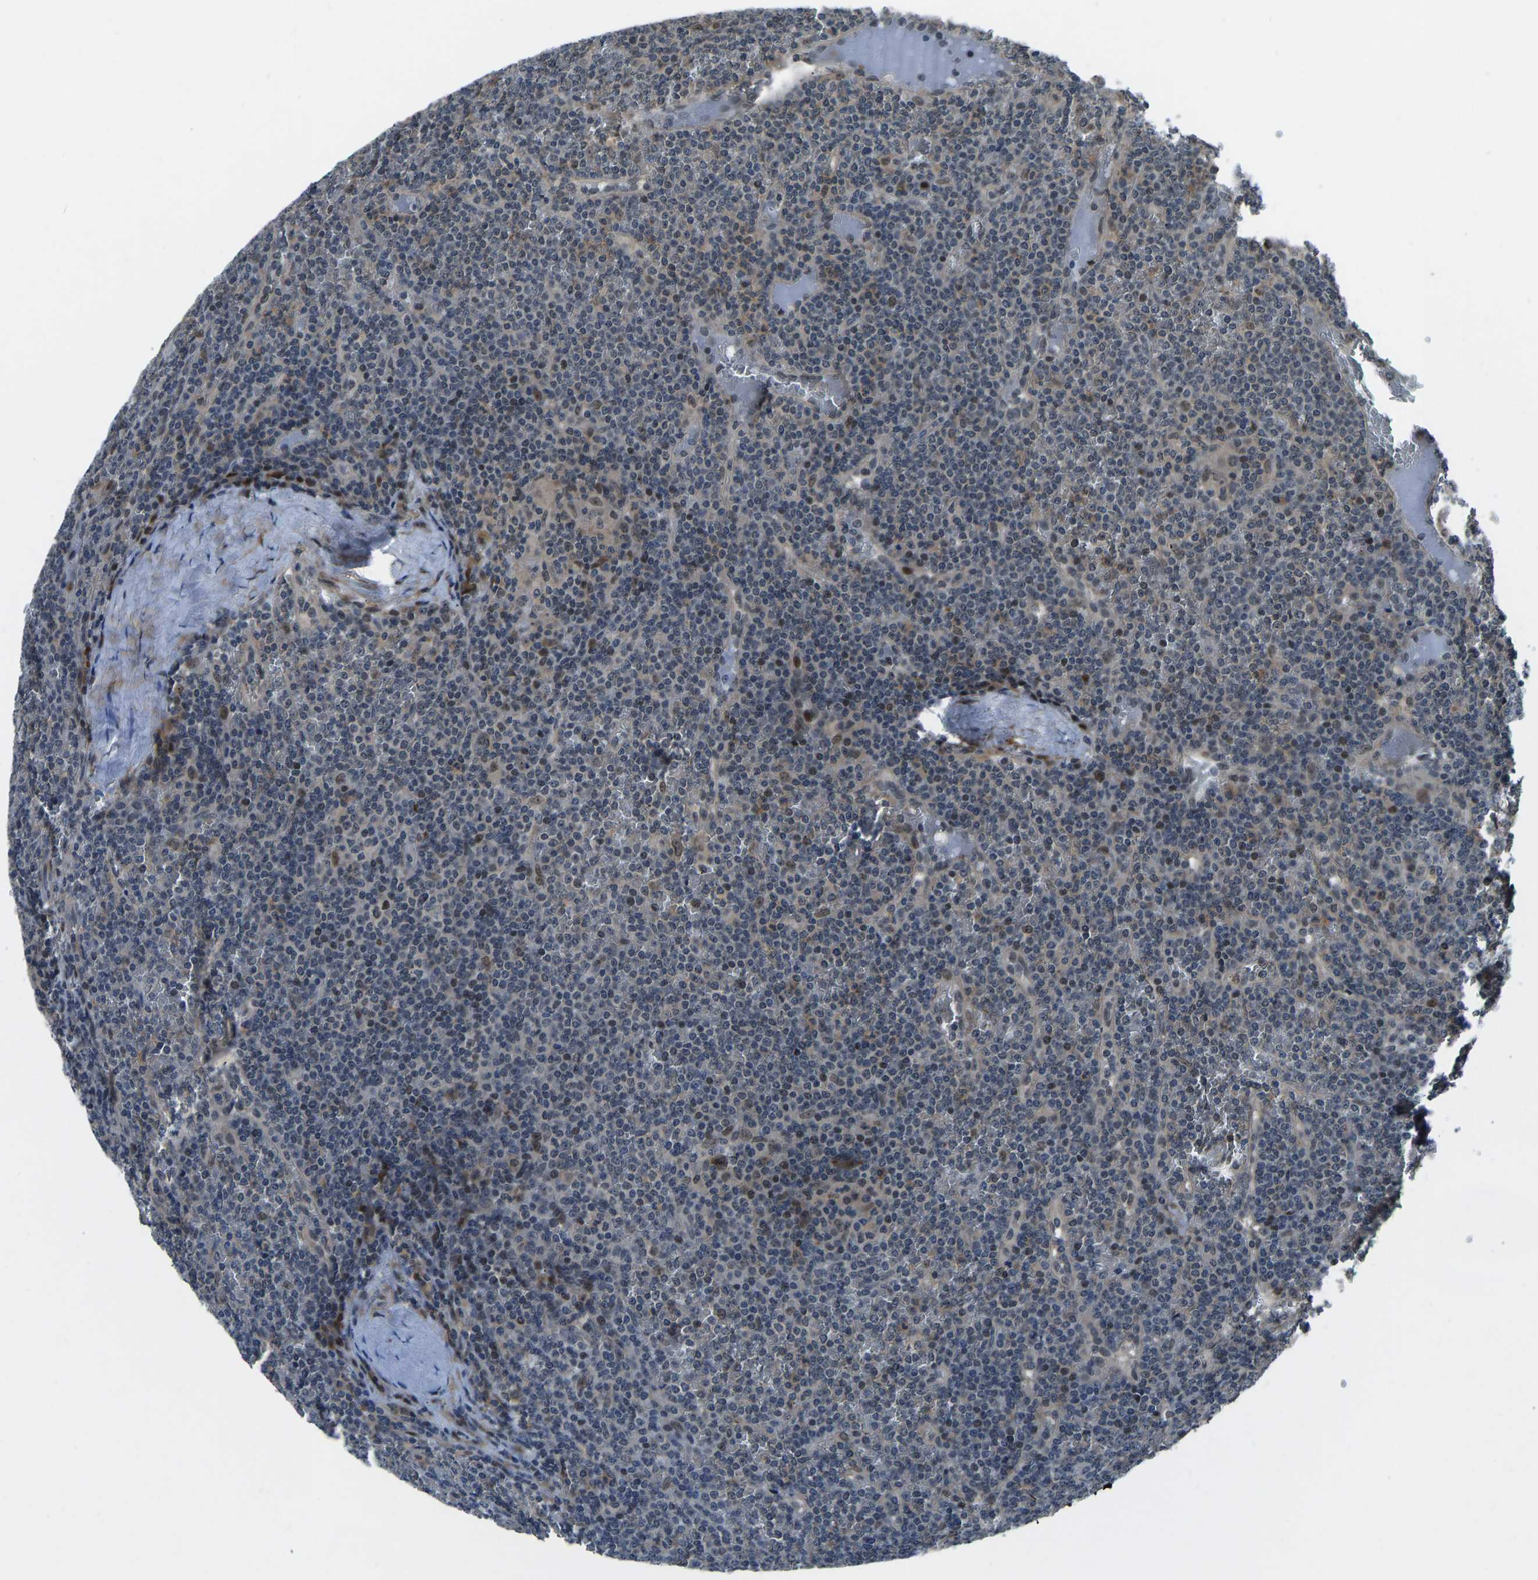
{"staining": {"intensity": "moderate", "quantity": "<25%", "location": "nuclear"}, "tissue": "lymphoma", "cell_type": "Tumor cells", "image_type": "cancer", "snomed": [{"axis": "morphology", "description": "Malignant lymphoma, non-Hodgkin's type, Low grade"}, {"axis": "topography", "description": "Spleen"}], "caption": "Immunohistochemistry (DAB) staining of human malignant lymphoma, non-Hodgkin's type (low-grade) reveals moderate nuclear protein expression in approximately <25% of tumor cells. (DAB = brown stain, brightfield microscopy at high magnification).", "gene": "RLIM", "patient": {"sex": "female", "age": 19}}